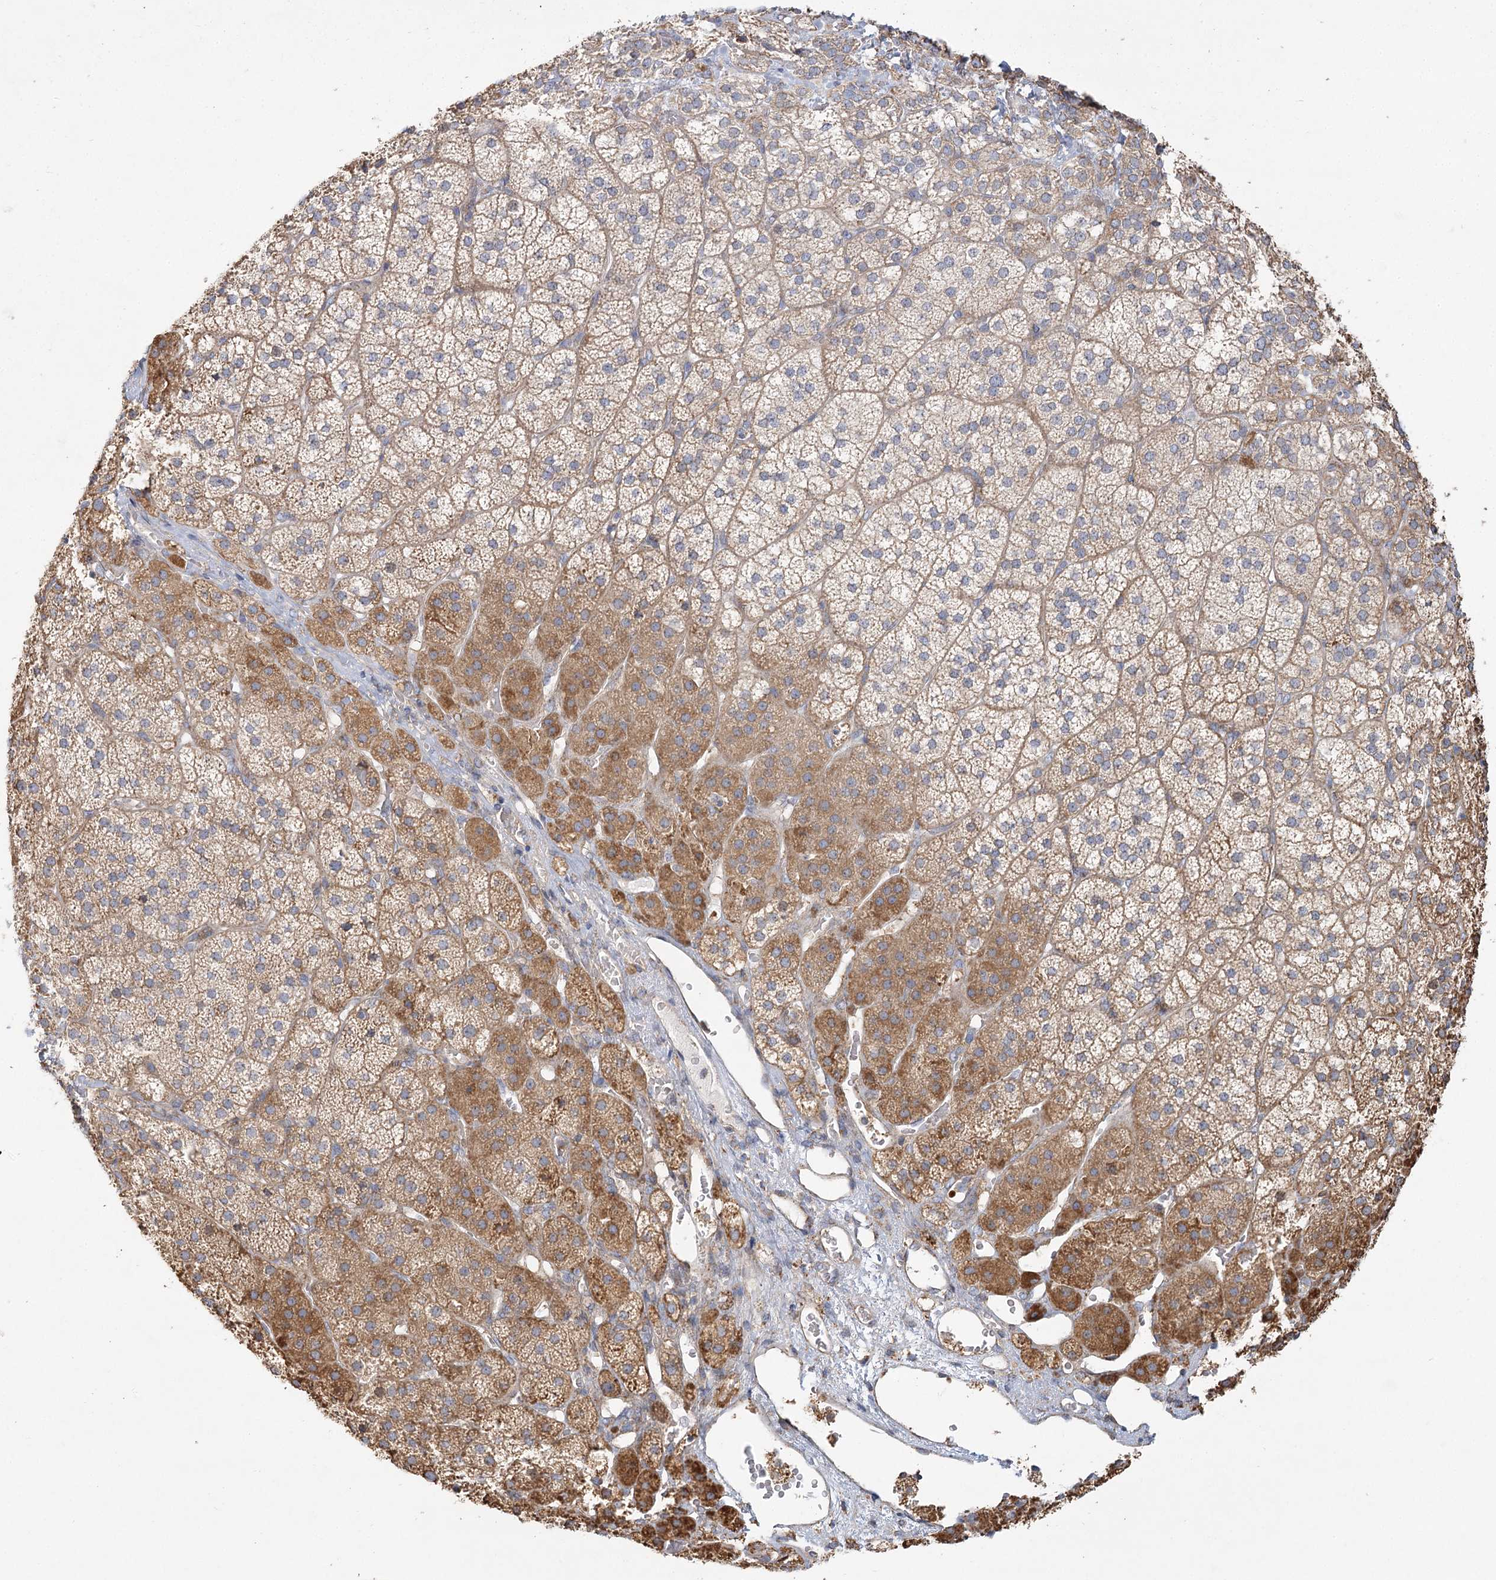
{"staining": {"intensity": "moderate", "quantity": ">75%", "location": "cytoplasmic/membranous"}, "tissue": "adrenal gland", "cell_type": "Glandular cells", "image_type": "normal", "snomed": [{"axis": "morphology", "description": "Normal tissue, NOS"}, {"axis": "topography", "description": "Adrenal gland"}], "caption": "Immunohistochemical staining of normal adrenal gland displays medium levels of moderate cytoplasmic/membranous positivity in about >75% of glandular cells.", "gene": "ZFYVE16", "patient": {"sex": "female", "age": 44}}